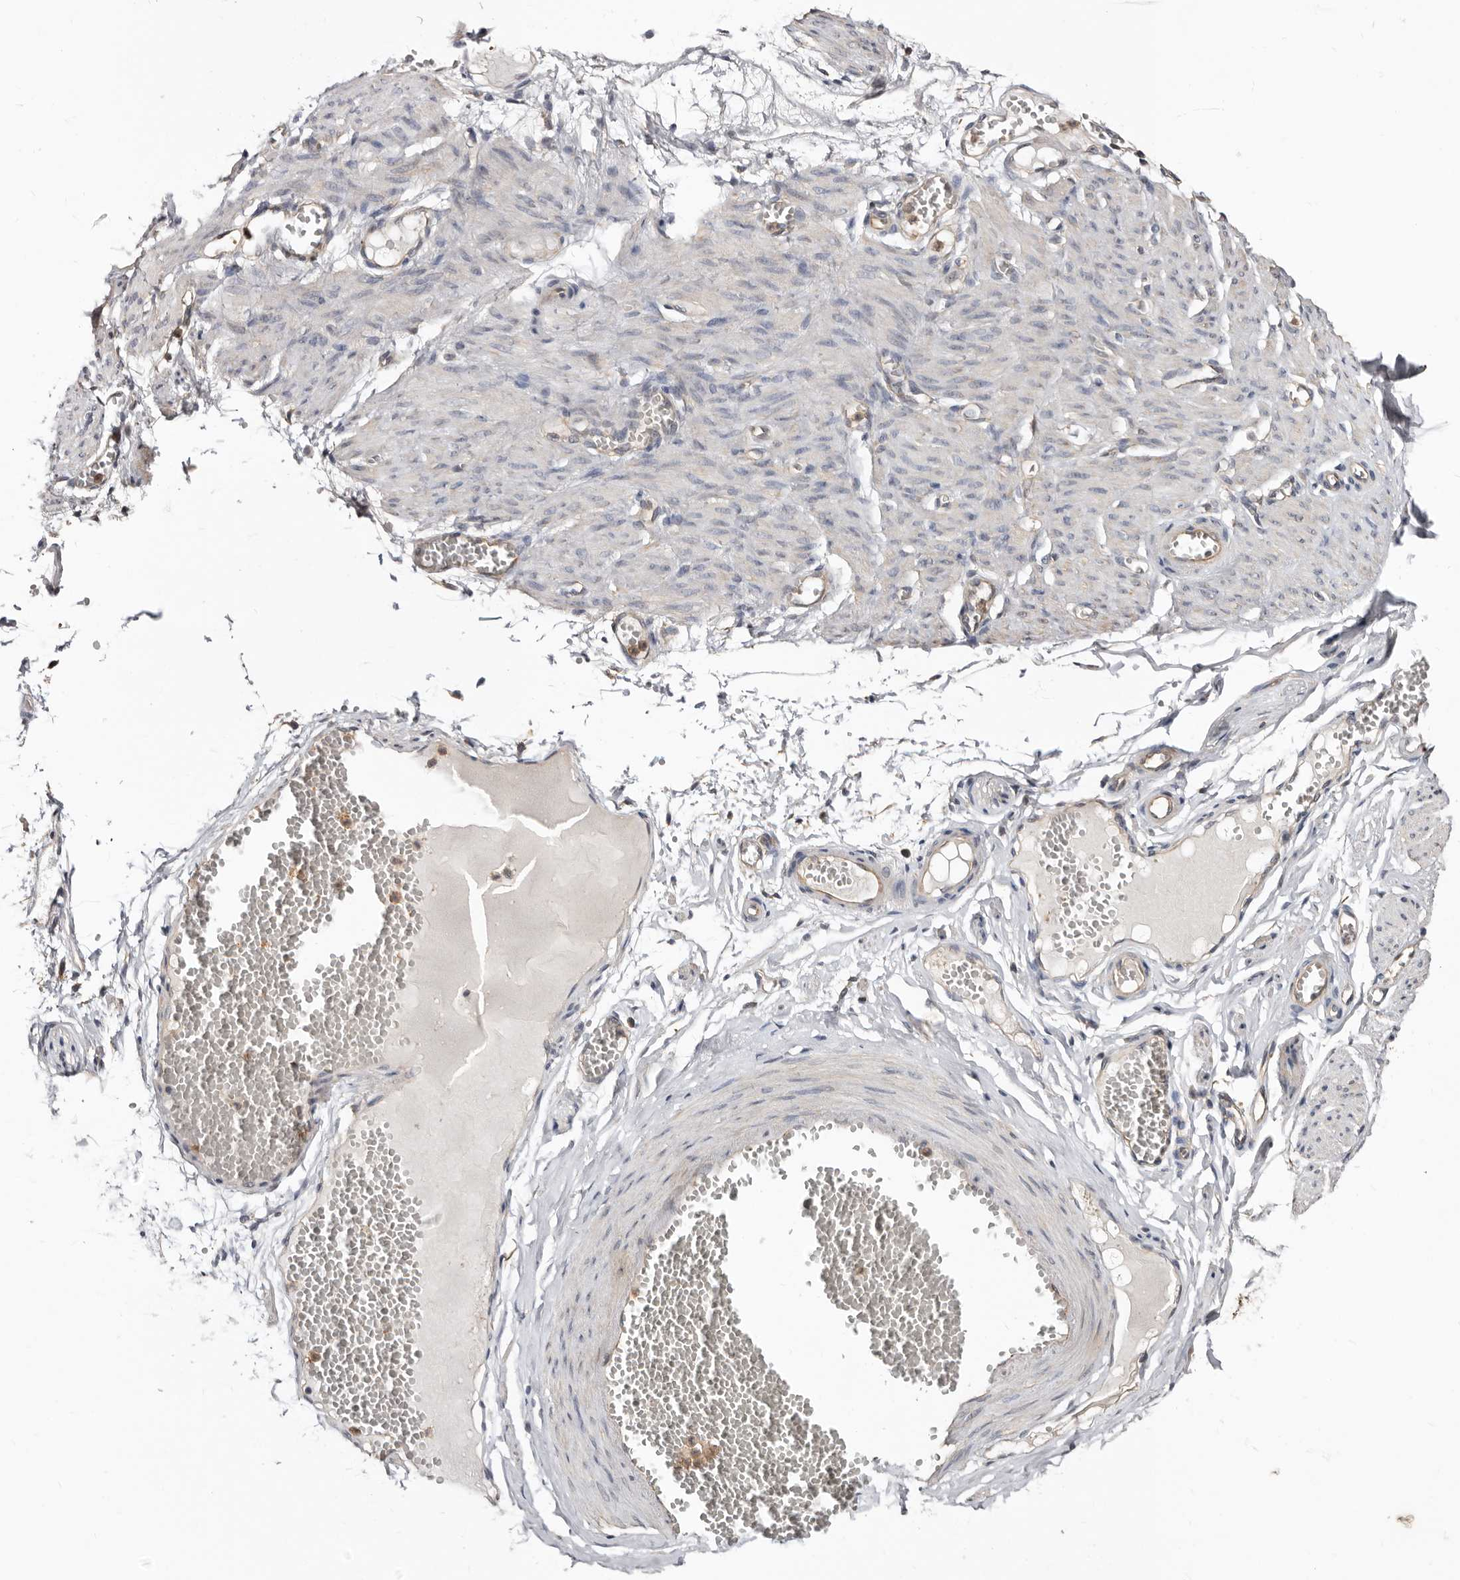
{"staining": {"intensity": "negative", "quantity": "none", "location": "none"}, "tissue": "adipose tissue", "cell_type": "Adipocytes", "image_type": "normal", "snomed": [{"axis": "morphology", "description": "Normal tissue, NOS"}, {"axis": "topography", "description": "Smooth muscle"}, {"axis": "topography", "description": "Peripheral nerve tissue"}], "caption": "This is an immunohistochemistry (IHC) image of unremarkable adipose tissue. There is no staining in adipocytes.", "gene": "MRPL18", "patient": {"sex": "female", "age": 39}}